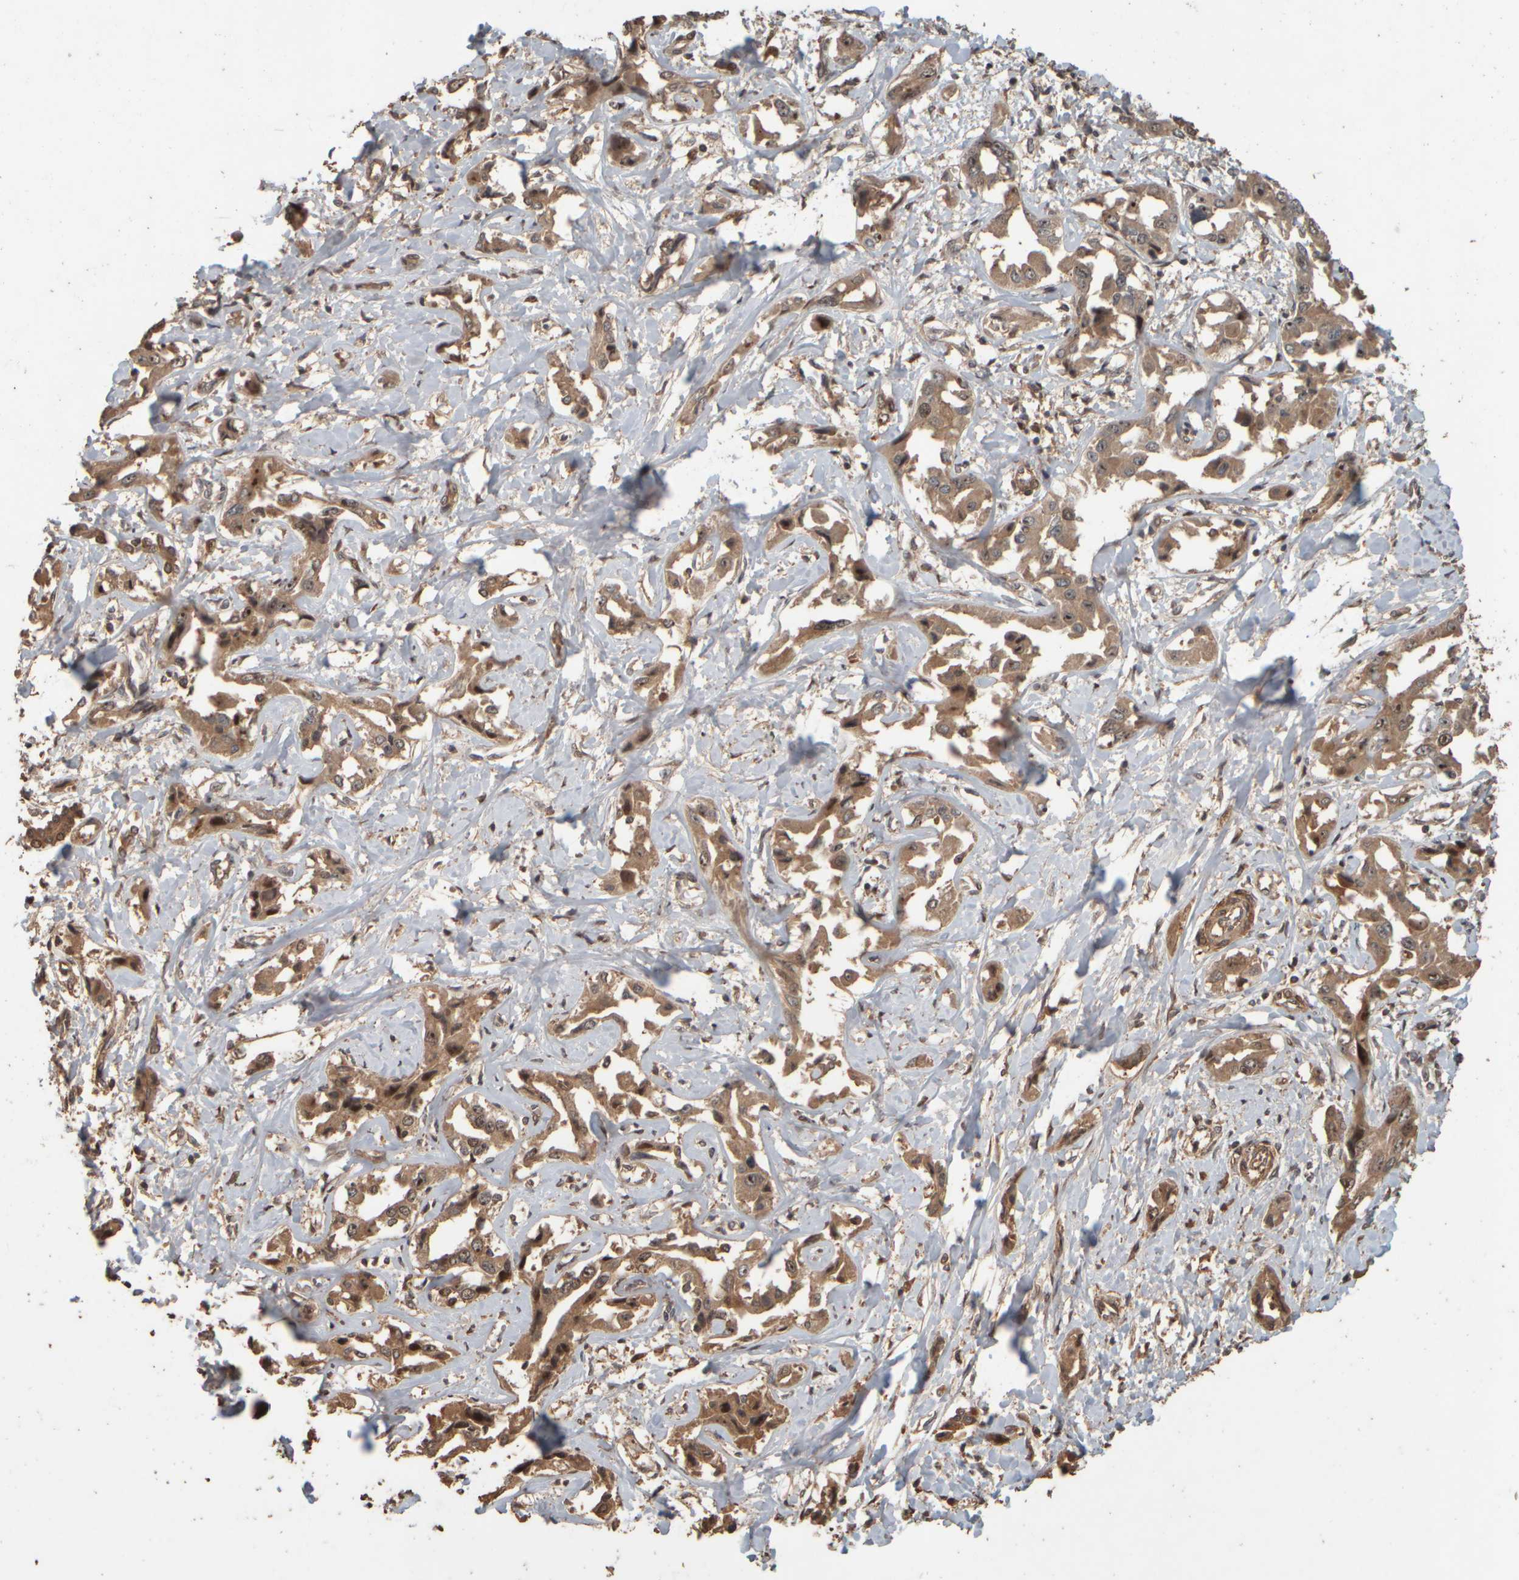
{"staining": {"intensity": "moderate", "quantity": ">75%", "location": "cytoplasmic/membranous,nuclear"}, "tissue": "liver cancer", "cell_type": "Tumor cells", "image_type": "cancer", "snomed": [{"axis": "morphology", "description": "Cholangiocarcinoma"}, {"axis": "topography", "description": "Liver"}], "caption": "Immunohistochemical staining of human cholangiocarcinoma (liver) shows moderate cytoplasmic/membranous and nuclear protein staining in about >75% of tumor cells.", "gene": "SPHK1", "patient": {"sex": "male", "age": 59}}